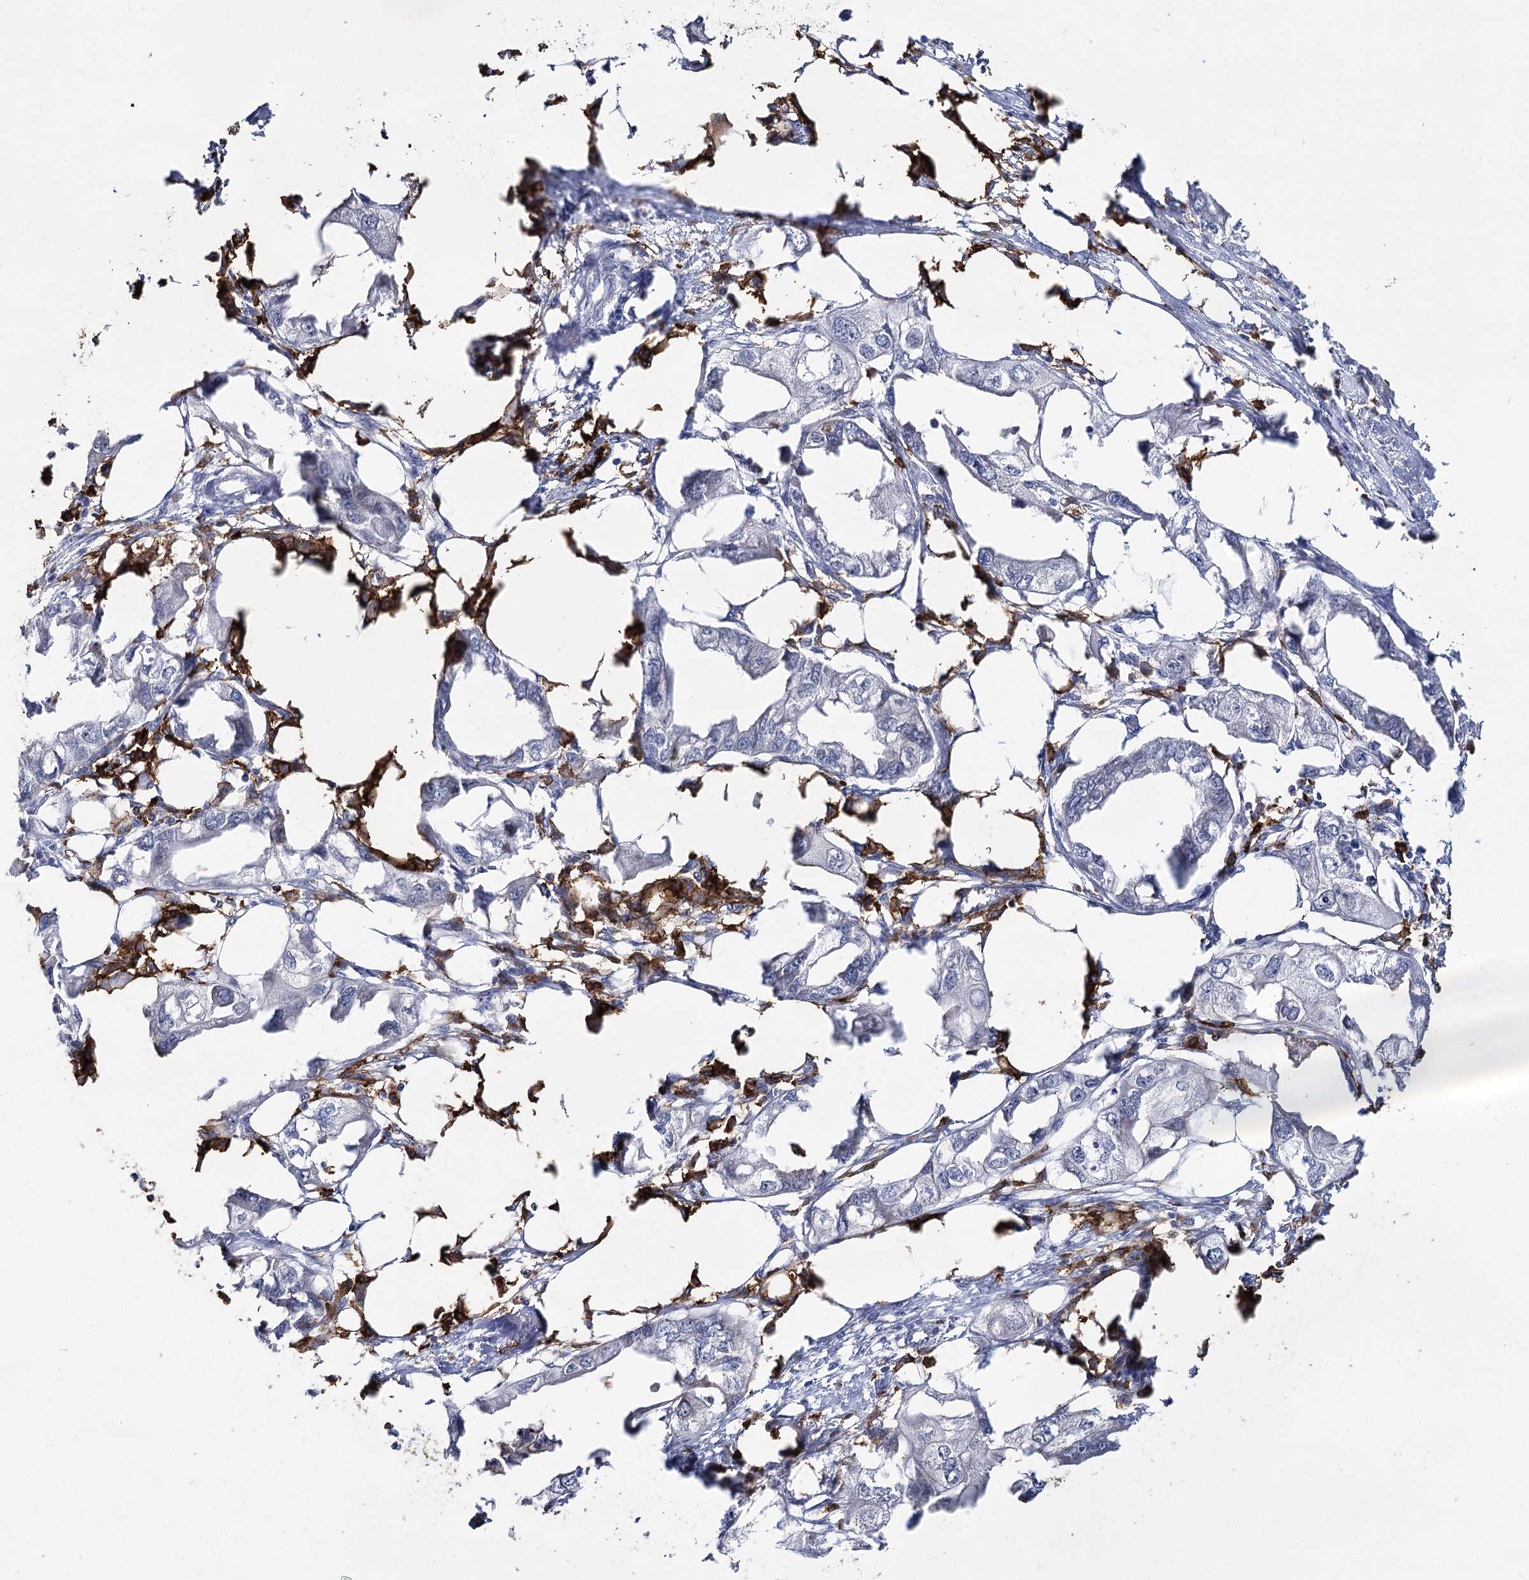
{"staining": {"intensity": "negative", "quantity": "none", "location": "none"}, "tissue": "endometrial cancer", "cell_type": "Tumor cells", "image_type": "cancer", "snomed": [{"axis": "morphology", "description": "Adenocarcinoma, NOS"}, {"axis": "morphology", "description": "Adenocarcinoma, metastatic, NOS"}, {"axis": "topography", "description": "Adipose tissue"}, {"axis": "topography", "description": "Endometrium"}], "caption": "The IHC image has no significant staining in tumor cells of endometrial cancer (adenocarcinoma) tissue.", "gene": "PIWIL4", "patient": {"sex": "female", "age": 67}}